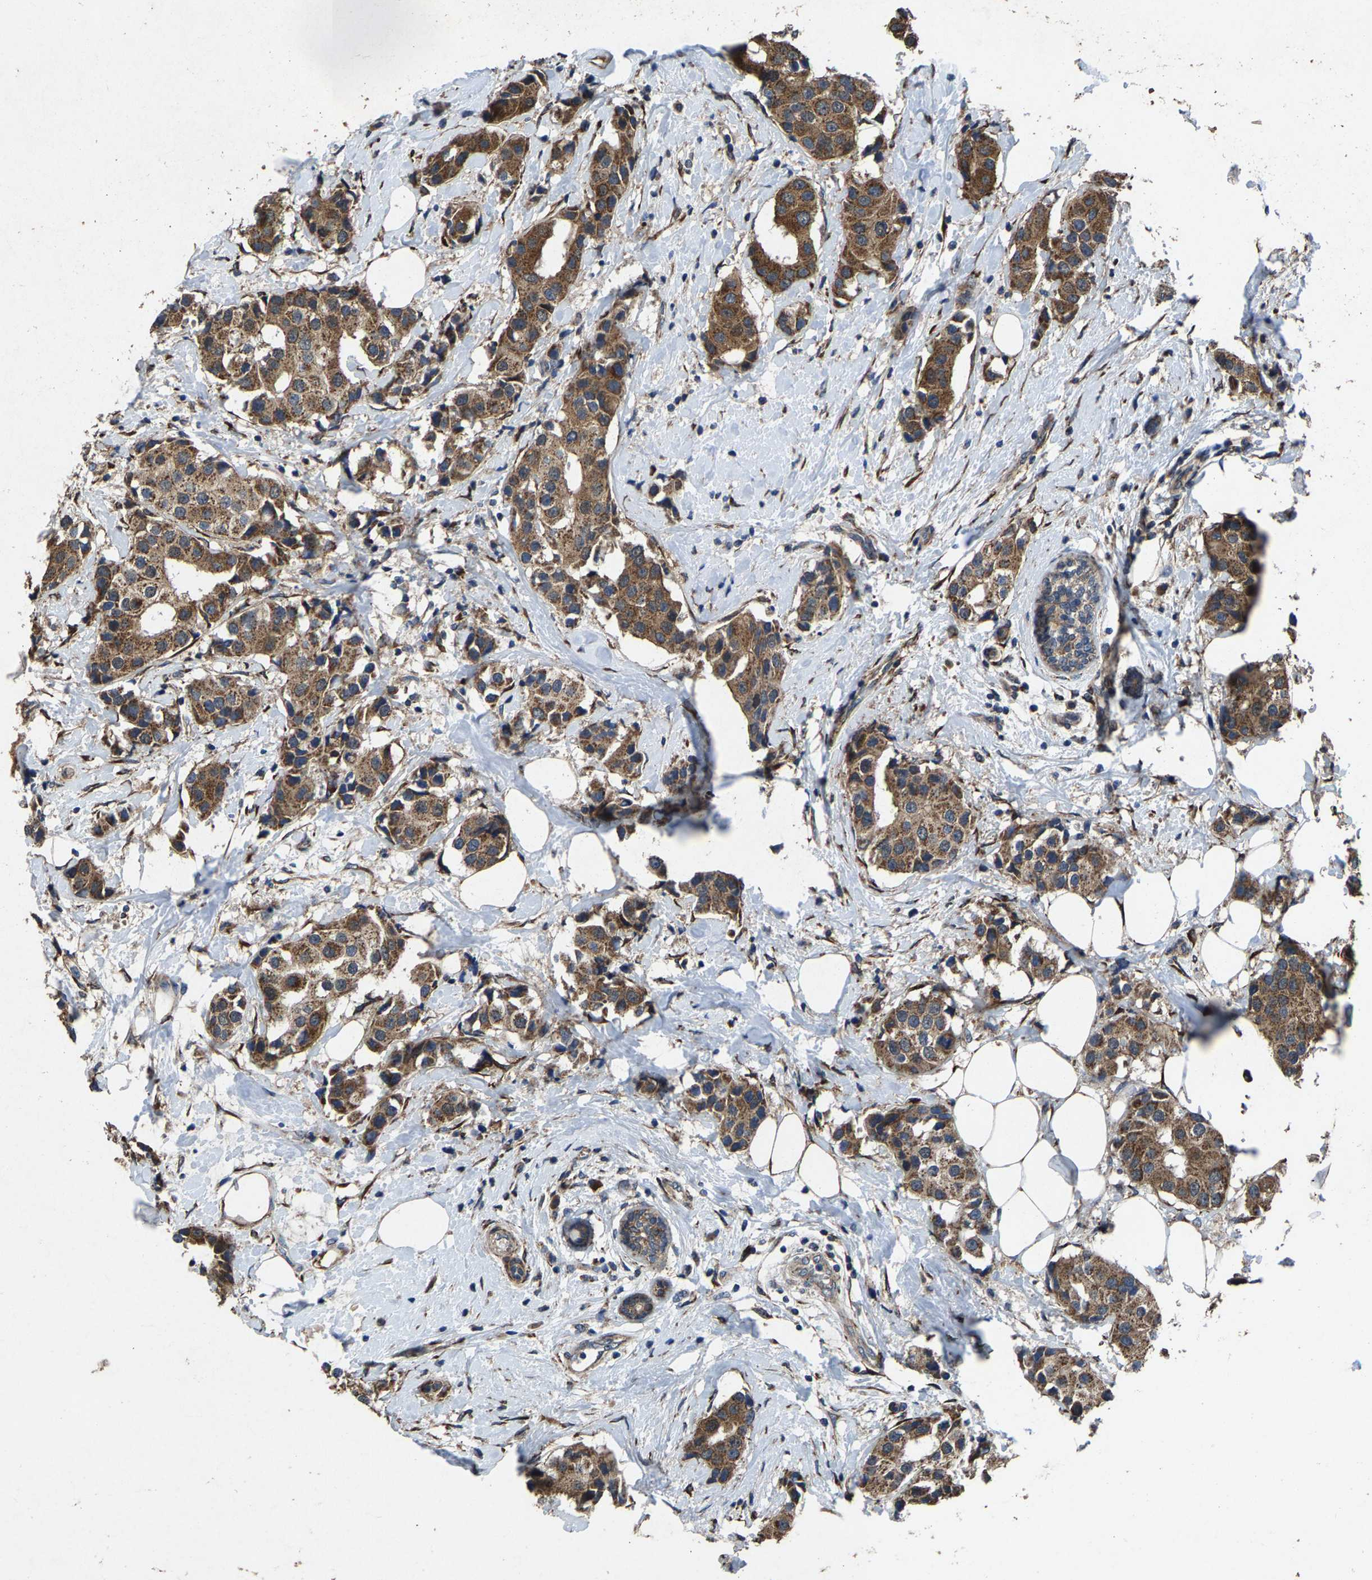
{"staining": {"intensity": "moderate", "quantity": ">75%", "location": "cytoplasmic/membranous"}, "tissue": "breast cancer", "cell_type": "Tumor cells", "image_type": "cancer", "snomed": [{"axis": "morphology", "description": "Normal tissue, NOS"}, {"axis": "morphology", "description": "Duct carcinoma"}, {"axis": "topography", "description": "Breast"}], "caption": "The immunohistochemical stain shows moderate cytoplasmic/membranous expression in tumor cells of breast cancer tissue.", "gene": "PDP1", "patient": {"sex": "female", "age": 39}}